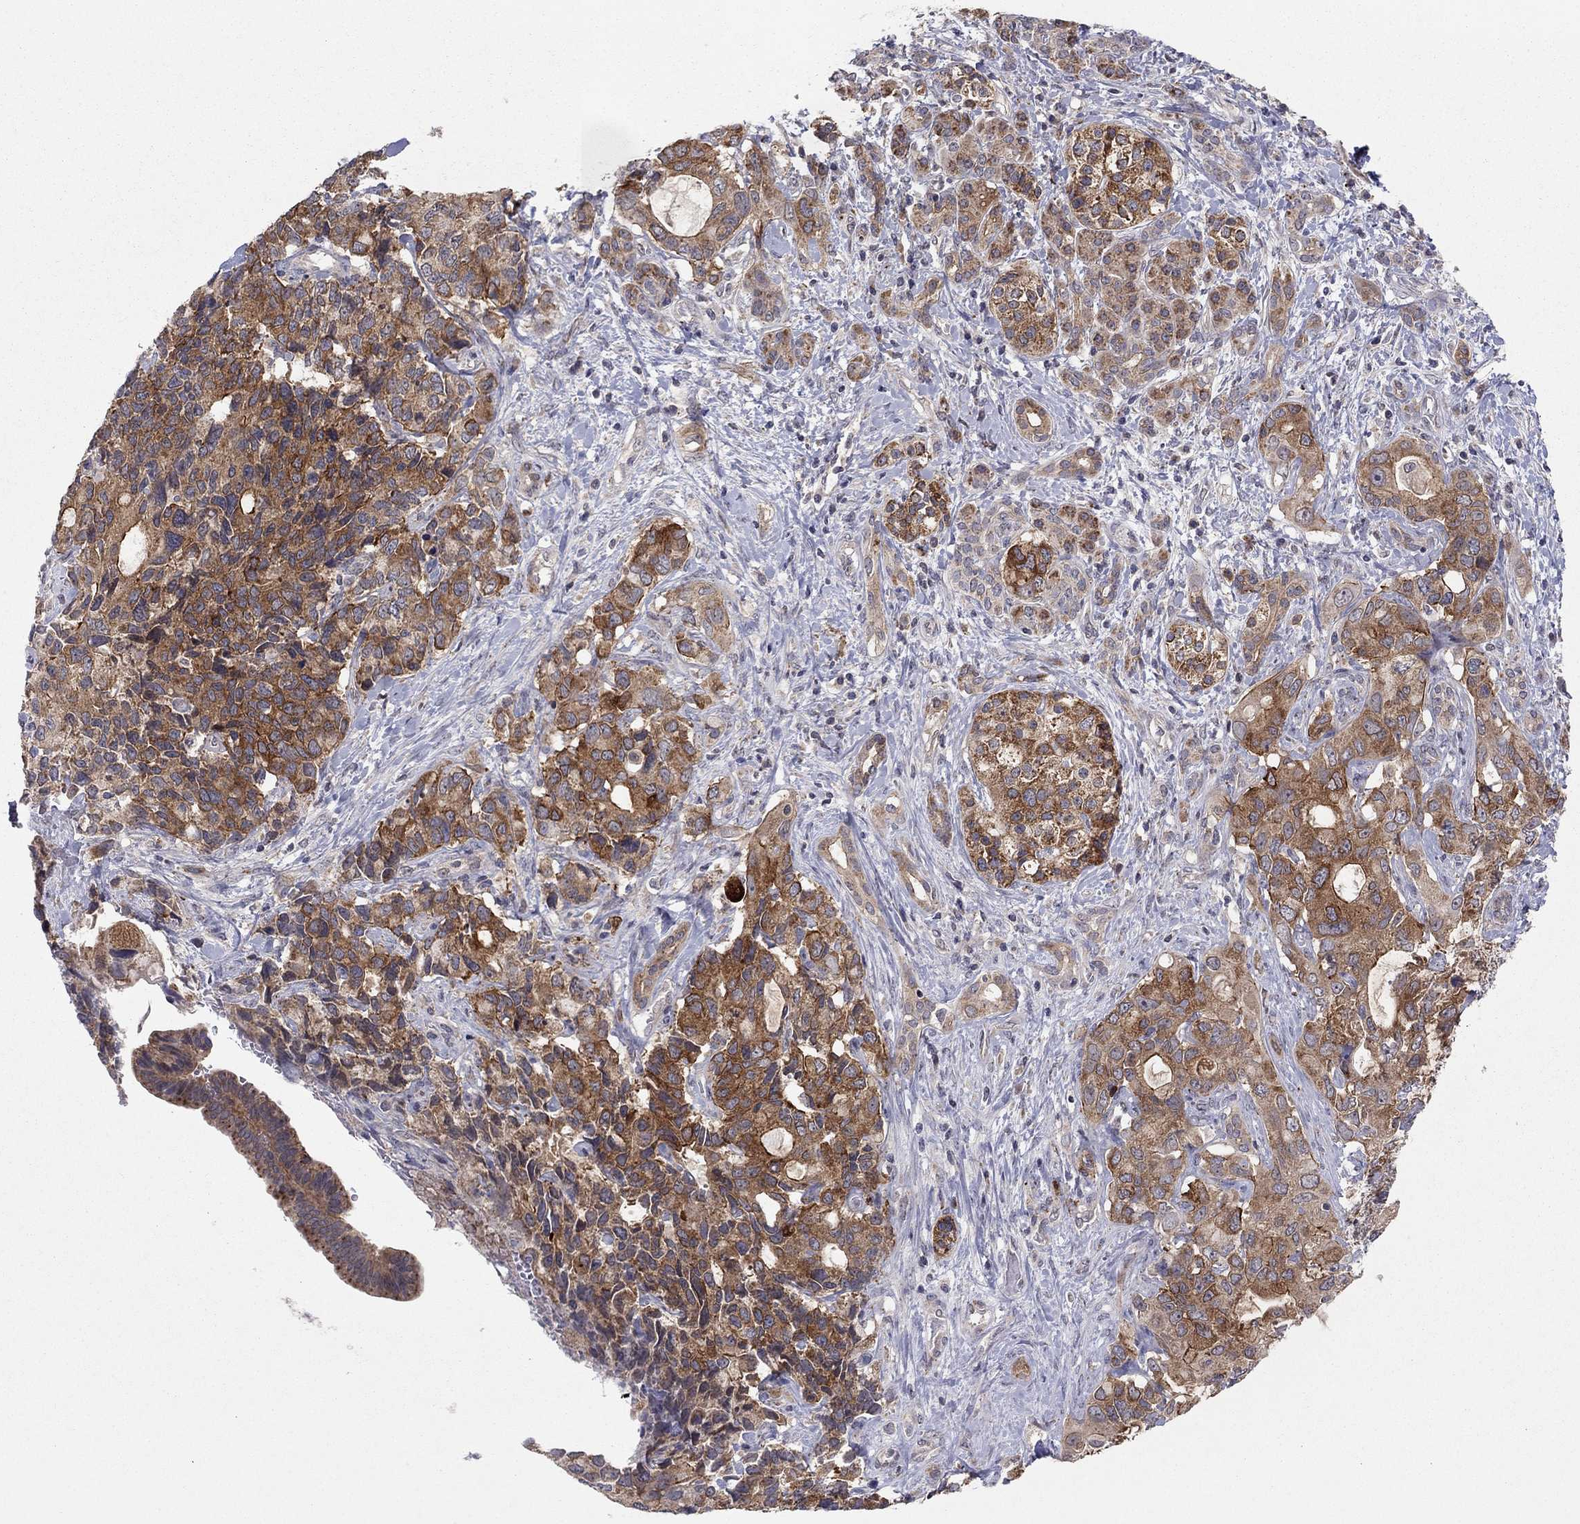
{"staining": {"intensity": "strong", "quantity": ">75%", "location": "cytoplasmic/membranous"}, "tissue": "pancreatic cancer", "cell_type": "Tumor cells", "image_type": "cancer", "snomed": [{"axis": "morphology", "description": "Adenocarcinoma, NOS"}, {"axis": "topography", "description": "Pancreas"}], "caption": "Adenocarcinoma (pancreatic) stained with DAB (3,3'-diaminobenzidine) immunohistochemistry demonstrates high levels of strong cytoplasmic/membranous staining in approximately >75% of tumor cells.", "gene": "CRACDL", "patient": {"sex": "female", "age": 56}}